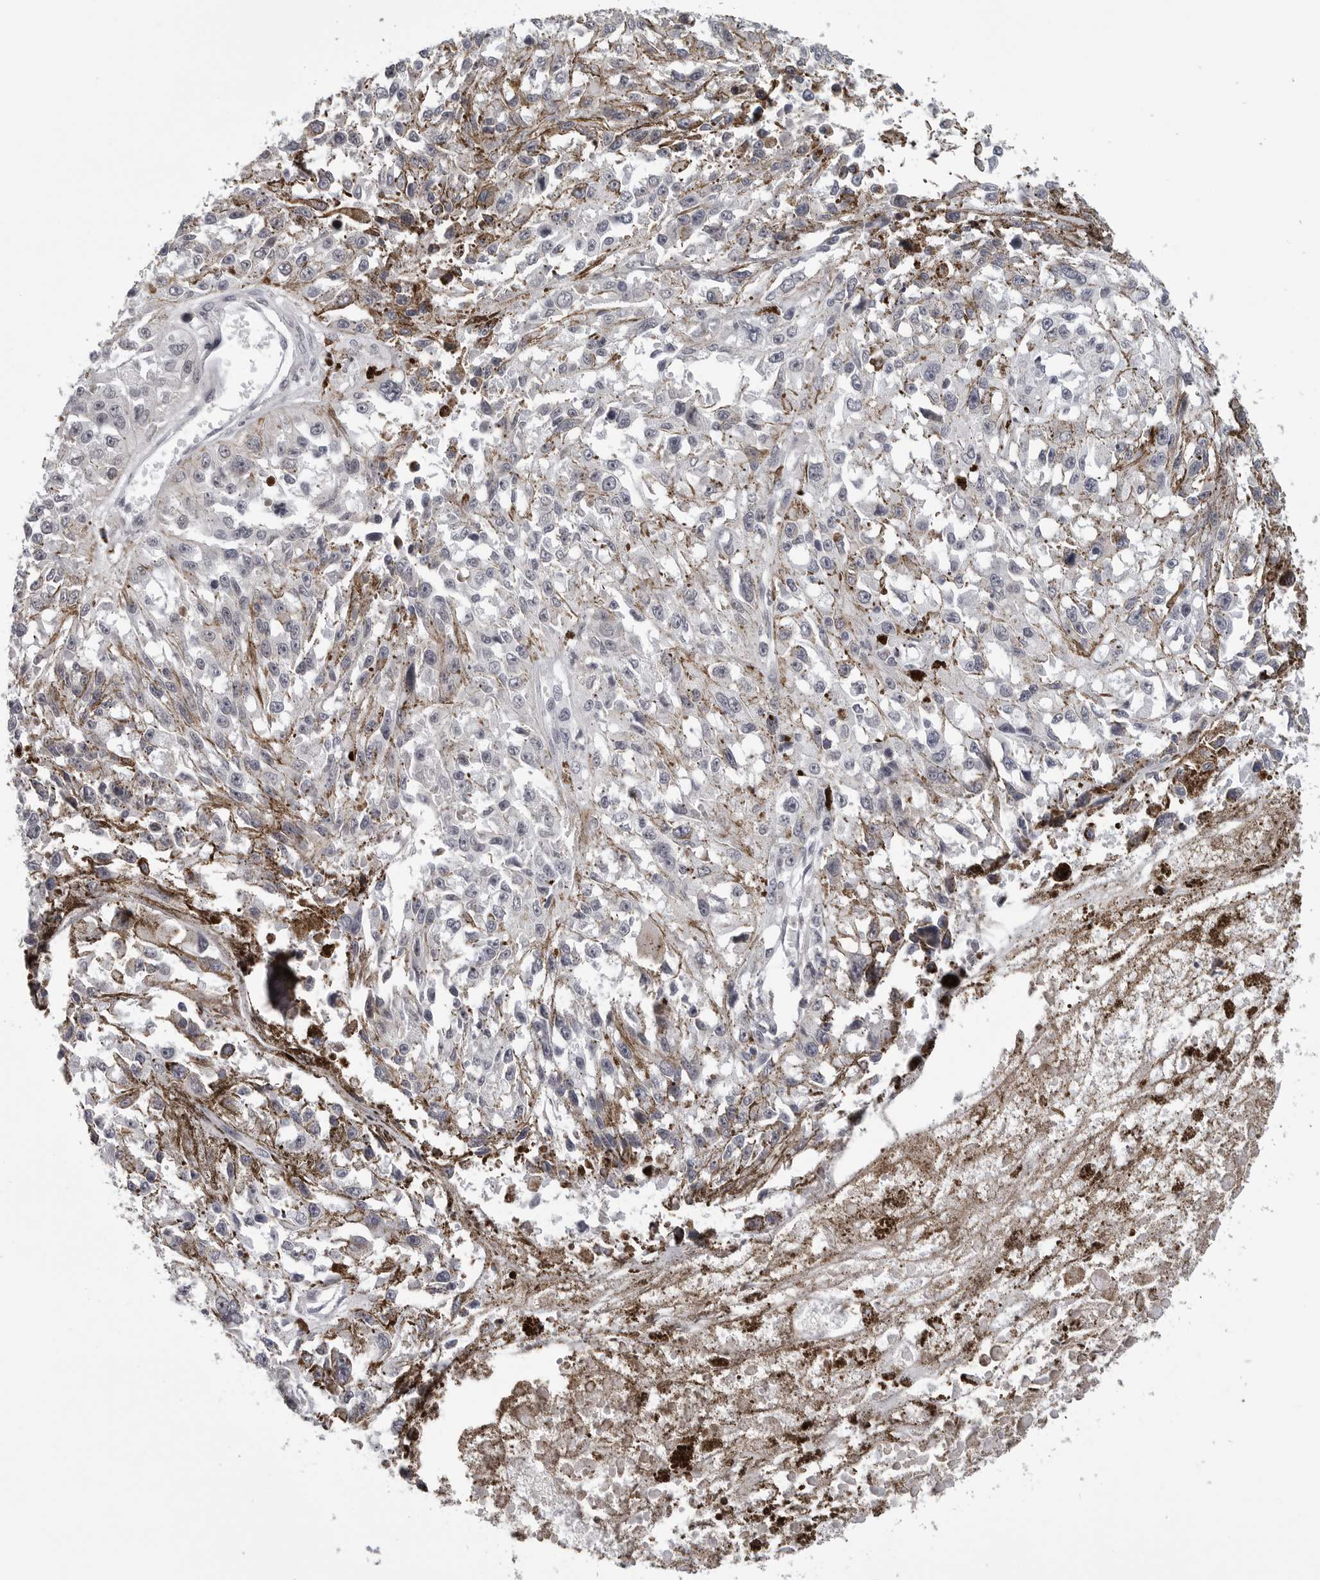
{"staining": {"intensity": "negative", "quantity": "none", "location": "none"}, "tissue": "melanoma", "cell_type": "Tumor cells", "image_type": "cancer", "snomed": [{"axis": "morphology", "description": "Malignant melanoma, Metastatic site"}, {"axis": "topography", "description": "Lymph node"}], "caption": "Tumor cells are negative for protein expression in human melanoma.", "gene": "KIAA1614", "patient": {"sex": "male", "age": 59}}